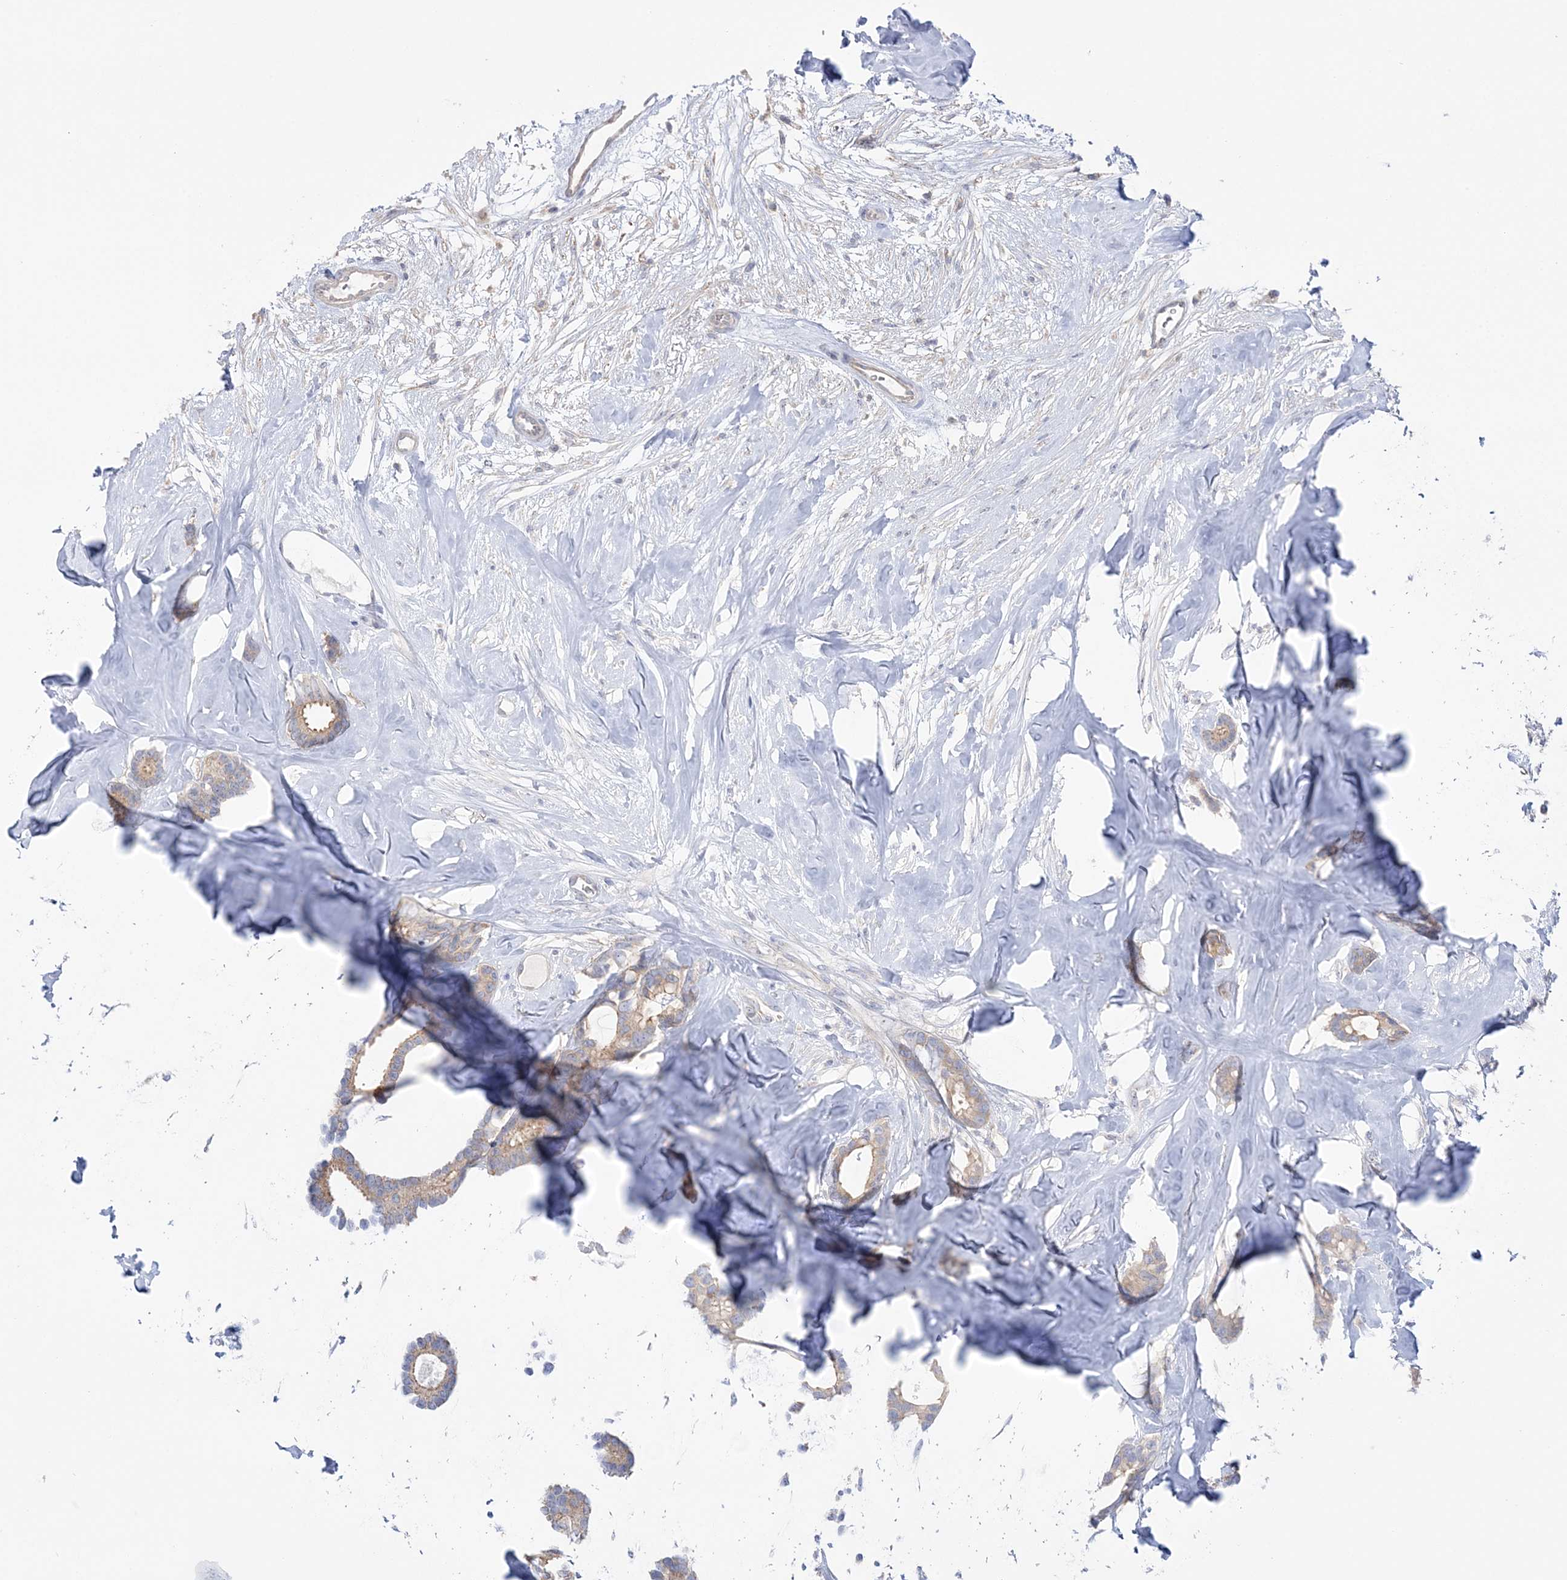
{"staining": {"intensity": "weak", "quantity": ">75%", "location": "cytoplasmic/membranous"}, "tissue": "breast cancer", "cell_type": "Tumor cells", "image_type": "cancer", "snomed": [{"axis": "morphology", "description": "Duct carcinoma"}, {"axis": "topography", "description": "Breast"}], "caption": "Tumor cells exhibit low levels of weak cytoplasmic/membranous staining in approximately >75% of cells in human breast cancer (invasive ductal carcinoma).", "gene": "MMADHC", "patient": {"sex": "female", "age": 87}}